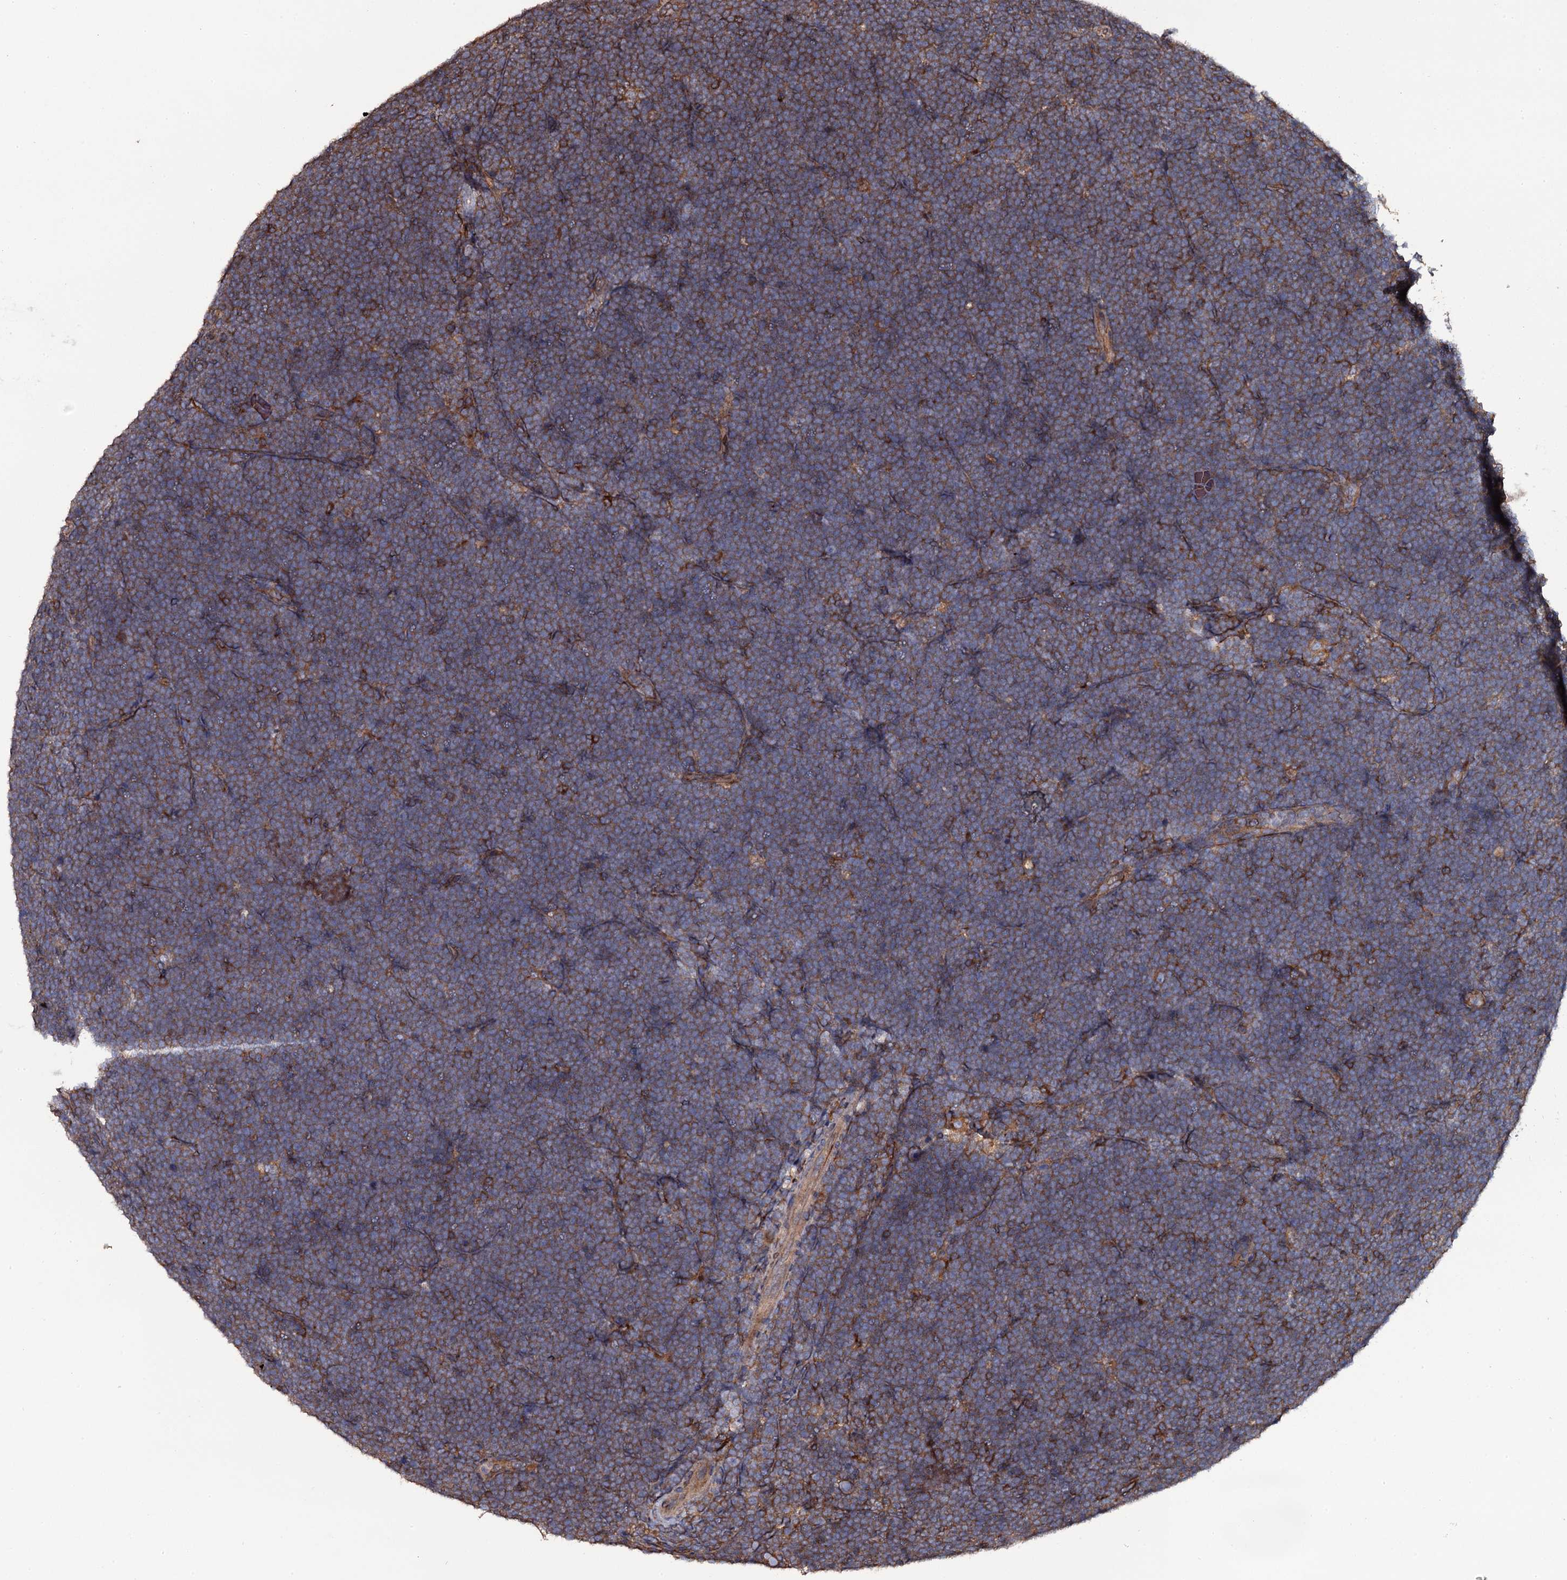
{"staining": {"intensity": "moderate", "quantity": ">75%", "location": "cytoplasmic/membranous"}, "tissue": "lymphoma", "cell_type": "Tumor cells", "image_type": "cancer", "snomed": [{"axis": "morphology", "description": "Malignant lymphoma, non-Hodgkin's type, High grade"}, {"axis": "topography", "description": "Lymph node"}], "caption": "Immunohistochemical staining of human high-grade malignant lymphoma, non-Hodgkin's type exhibits medium levels of moderate cytoplasmic/membranous expression in approximately >75% of tumor cells.", "gene": "TTC23", "patient": {"sex": "male", "age": 13}}